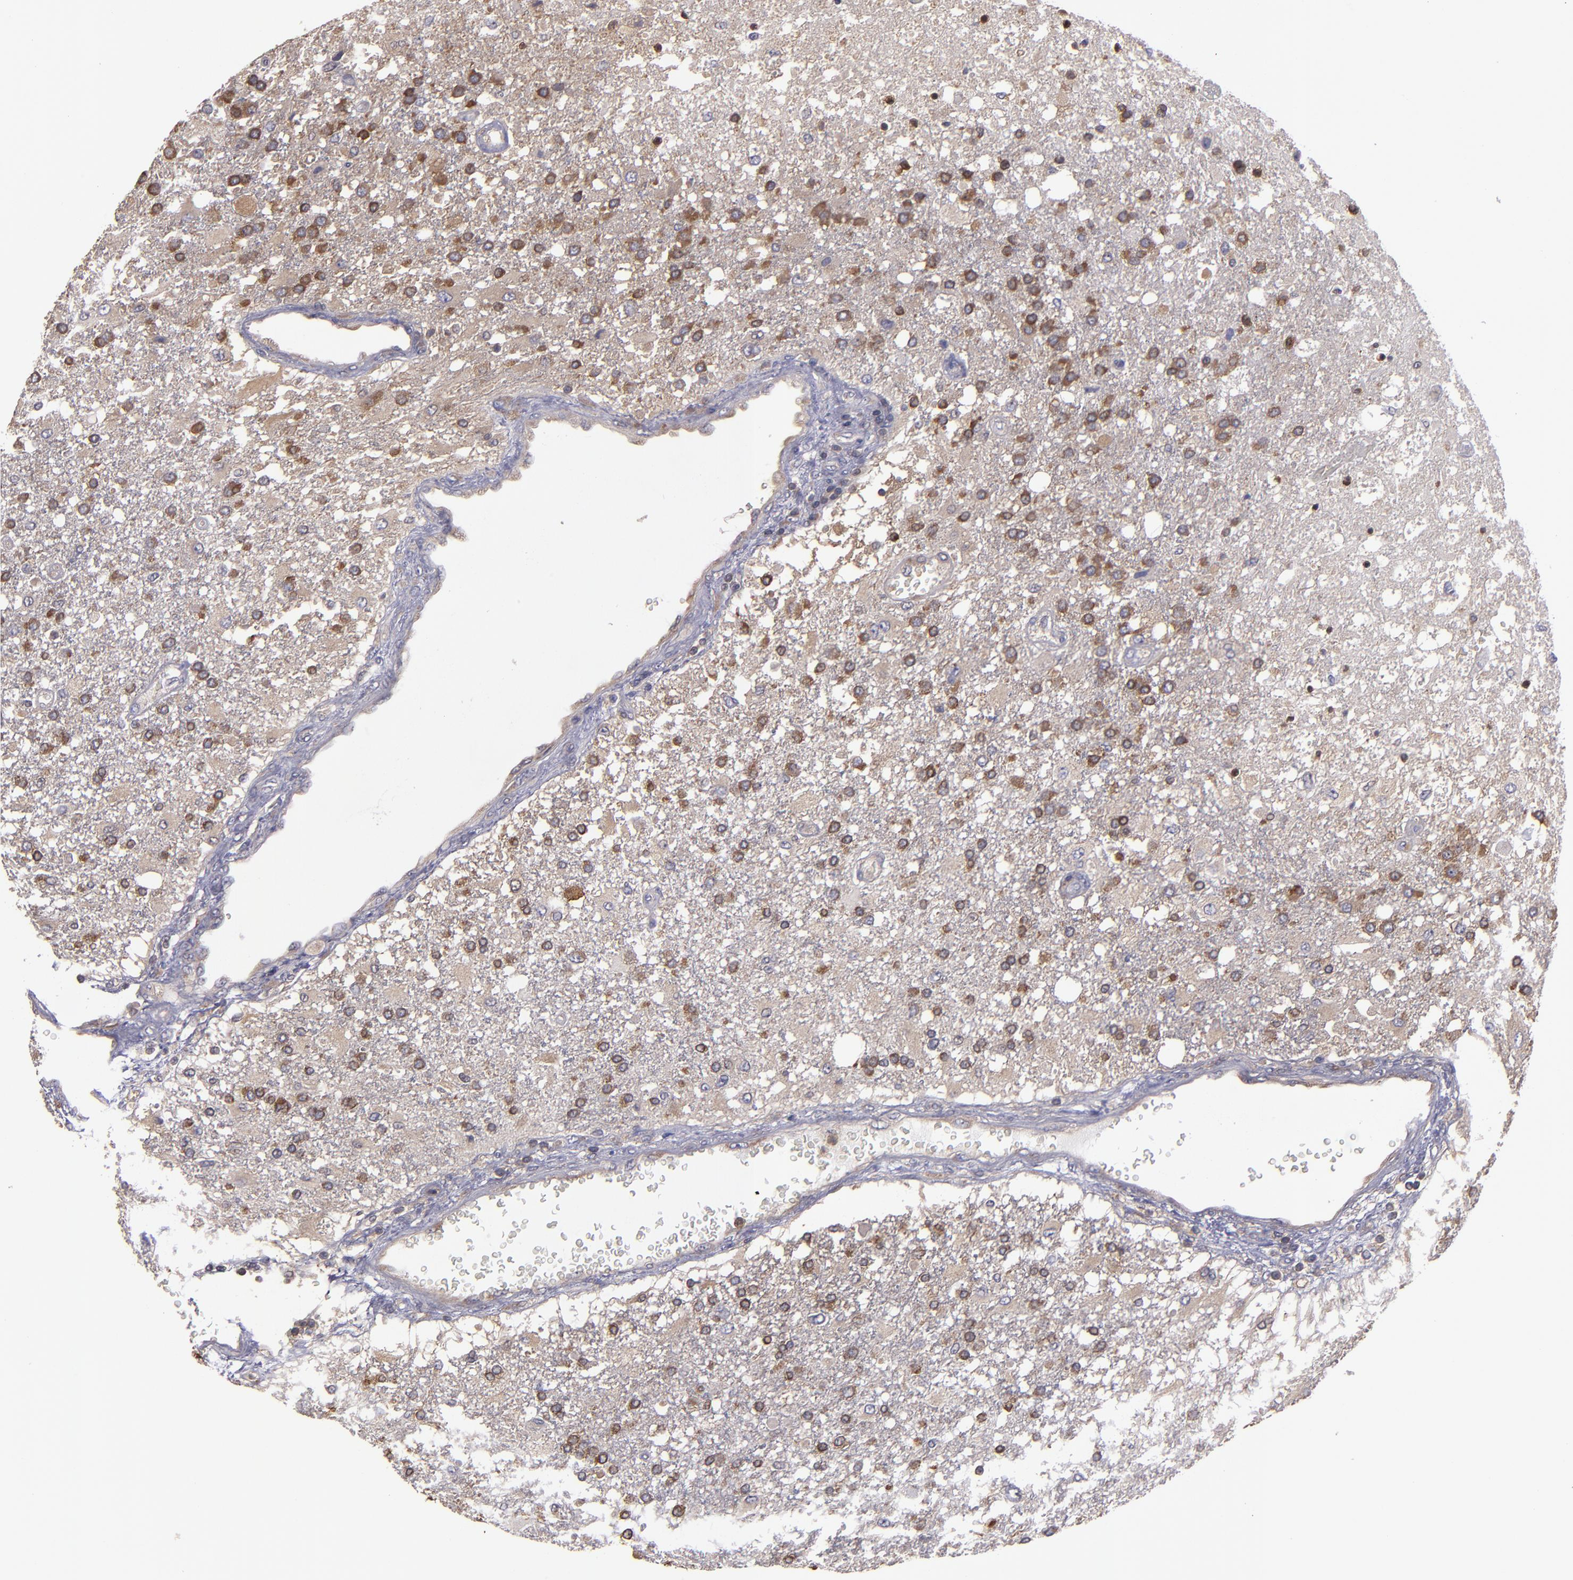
{"staining": {"intensity": "moderate", "quantity": "25%-75%", "location": "cytoplasmic/membranous"}, "tissue": "glioma", "cell_type": "Tumor cells", "image_type": "cancer", "snomed": [{"axis": "morphology", "description": "Glioma, malignant, High grade"}, {"axis": "topography", "description": "Cerebral cortex"}], "caption": "Malignant glioma (high-grade) was stained to show a protein in brown. There is medium levels of moderate cytoplasmic/membranous staining in approximately 25%-75% of tumor cells.", "gene": "CARS1", "patient": {"sex": "male", "age": 79}}